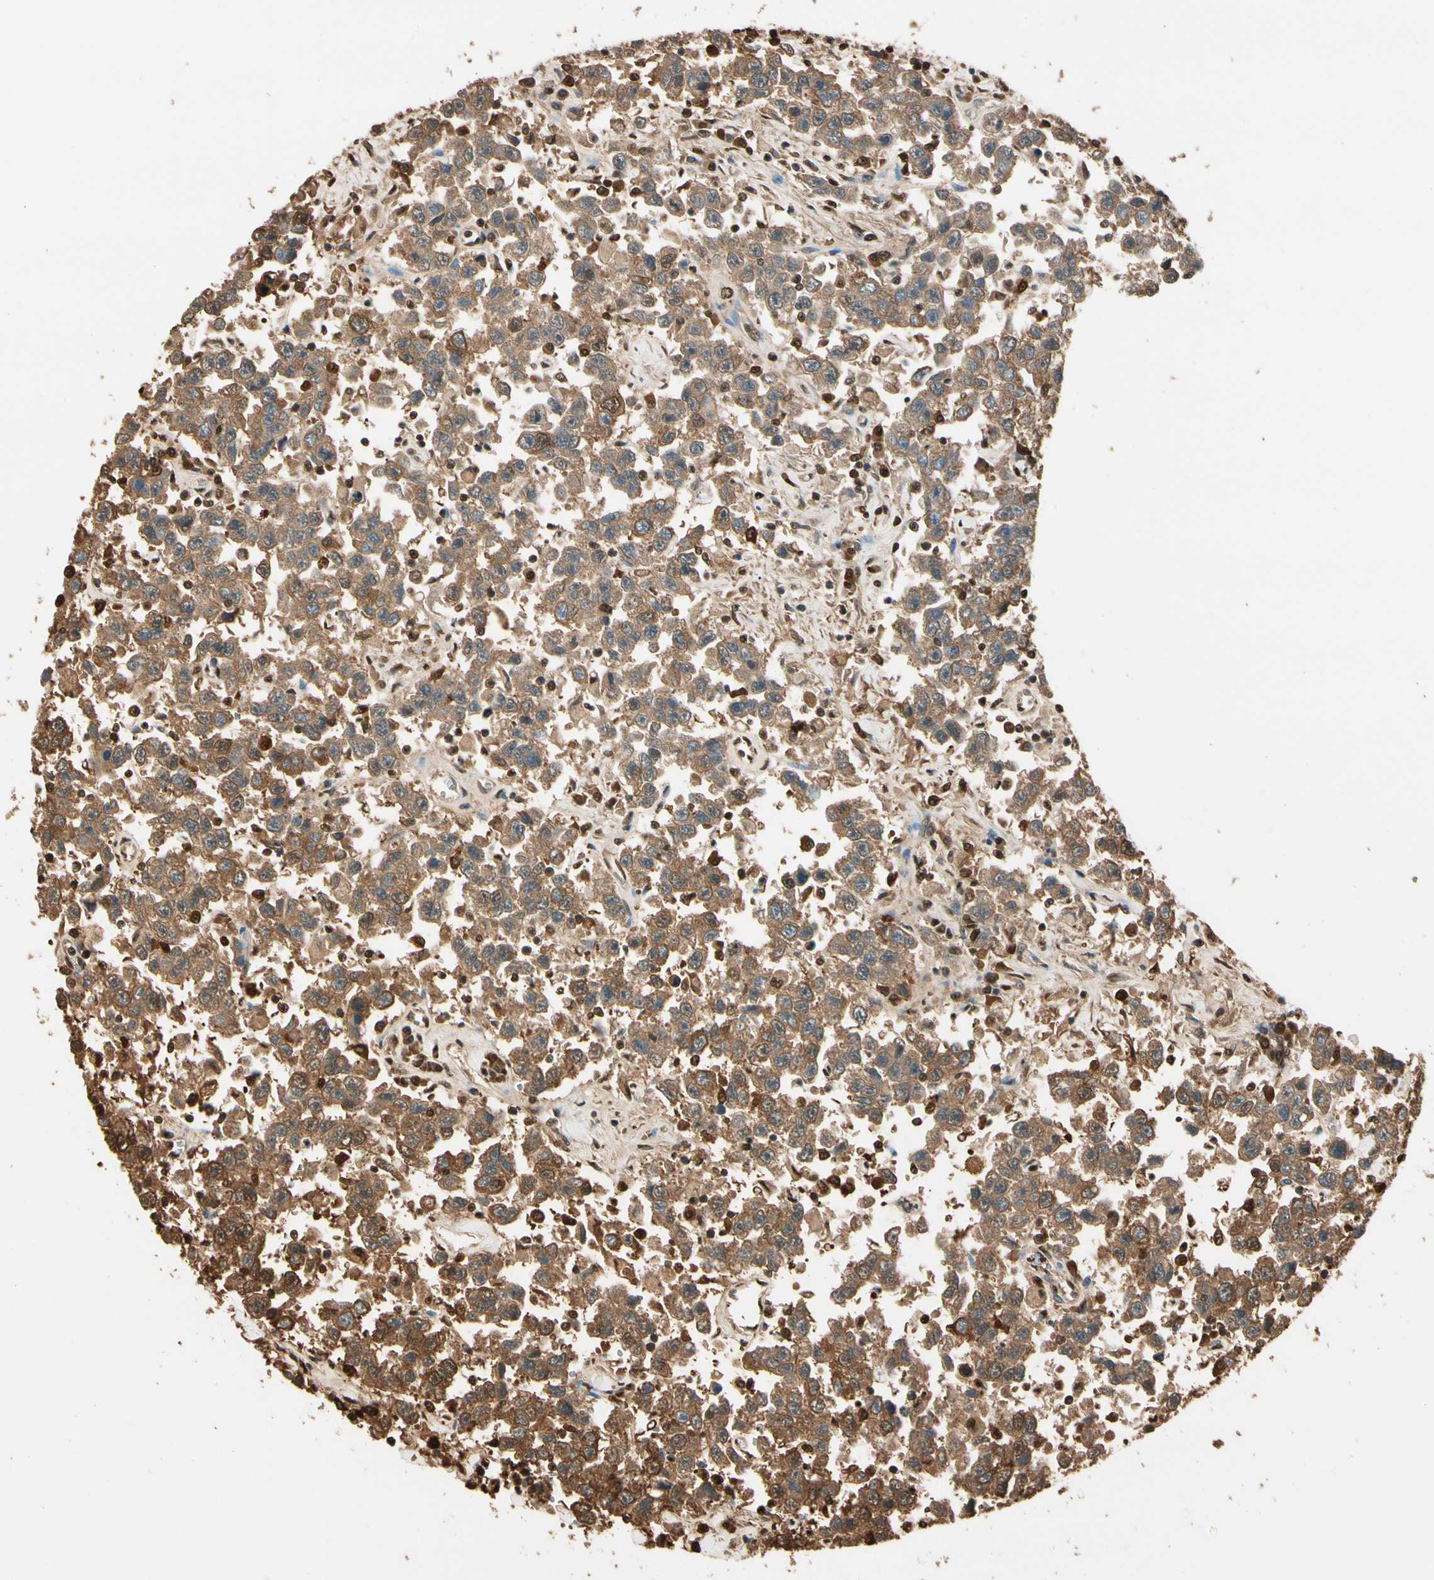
{"staining": {"intensity": "moderate", "quantity": ">75%", "location": "cytoplasmic/membranous"}, "tissue": "testis cancer", "cell_type": "Tumor cells", "image_type": "cancer", "snomed": [{"axis": "morphology", "description": "Seminoma, NOS"}, {"axis": "topography", "description": "Testis"}], "caption": "Protein expression analysis of human testis cancer reveals moderate cytoplasmic/membranous staining in approximately >75% of tumor cells.", "gene": "PNCK", "patient": {"sex": "male", "age": 41}}